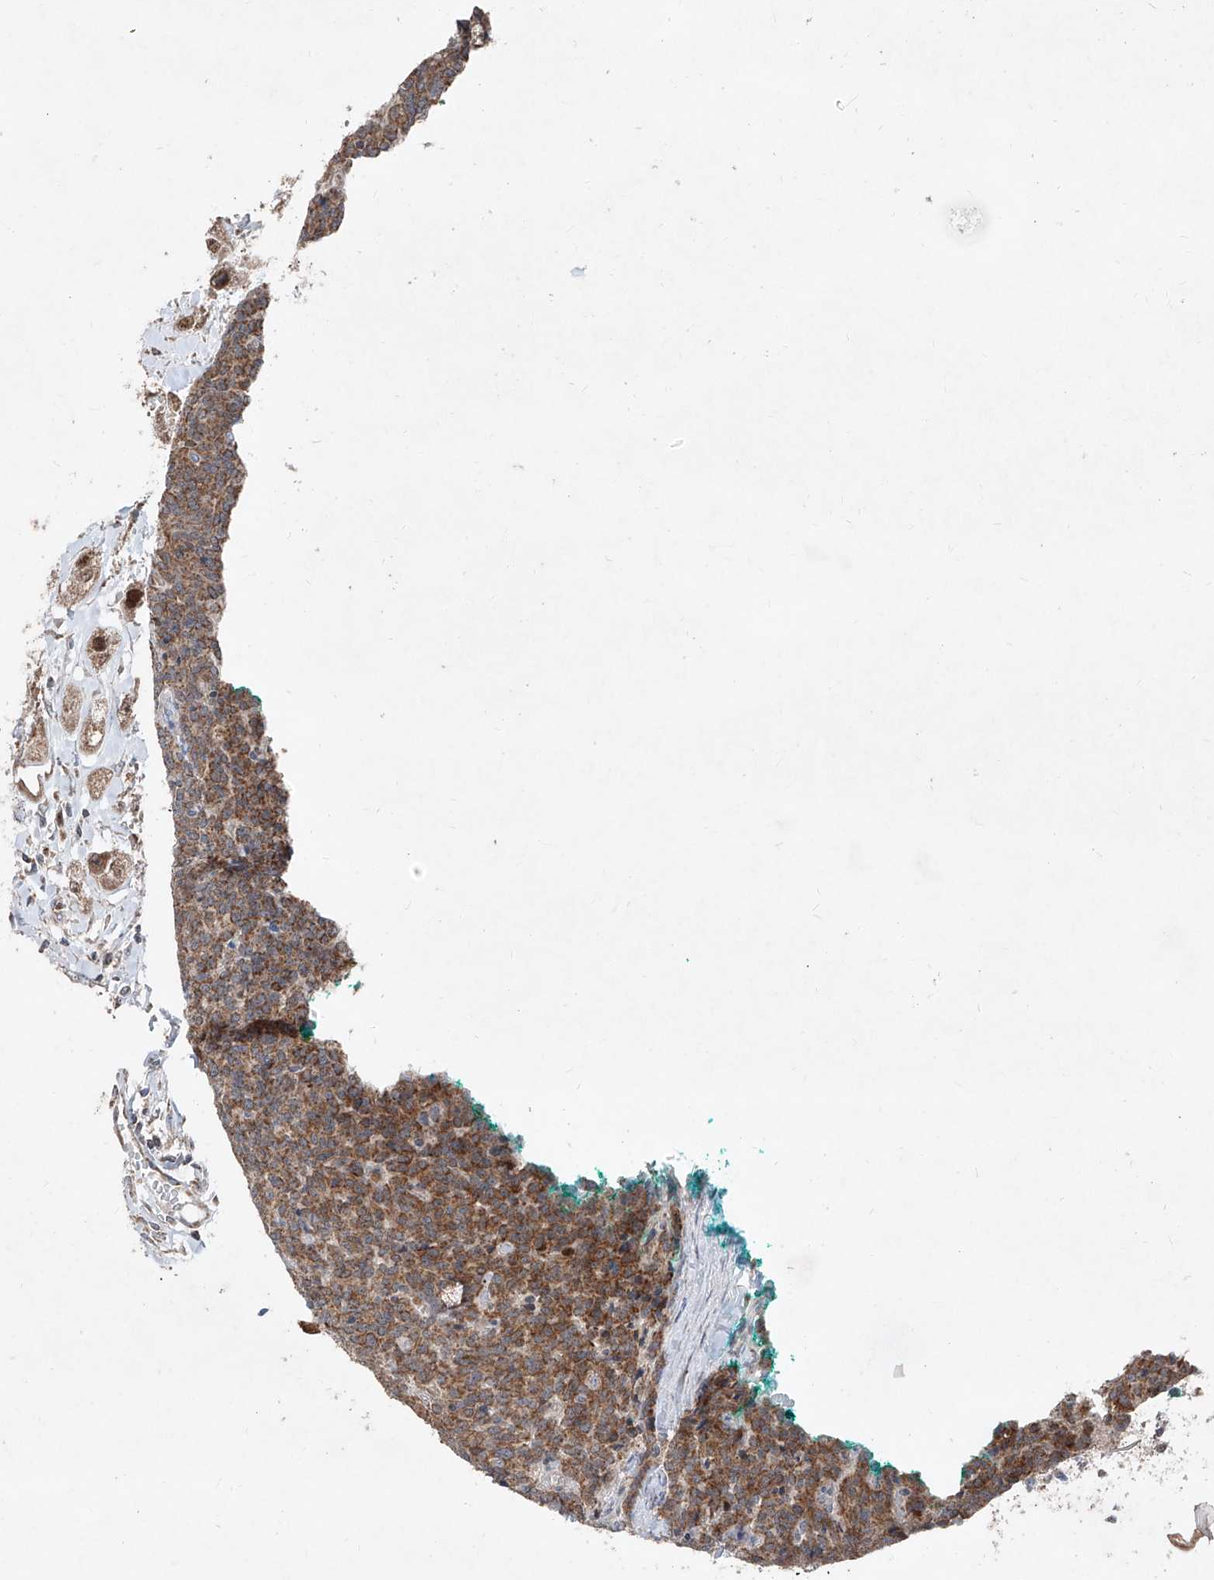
{"staining": {"intensity": "moderate", "quantity": ">75%", "location": "cytoplasmic/membranous"}, "tissue": "carcinoid", "cell_type": "Tumor cells", "image_type": "cancer", "snomed": [{"axis": "morphology", "description": "Carcinoid, malignant, NOS"}, {"axis": "topography", "description": "Lung"}], "caption": "IHC staining of carcinoid, which exhibits medium levels of moderate cytoplasmic/membranous positivity in approximately >75% of tumor cells indicating moderate cytoplasmic/membranous protein staining. The staining was performed using DAB (3,3'-diaminobenzidine) (brown) for protein detection and nuclei were counterstained in hematoxylin (blue).", "gene": "NDUFB3", "patient": {"sex": "female", "age": 46}}